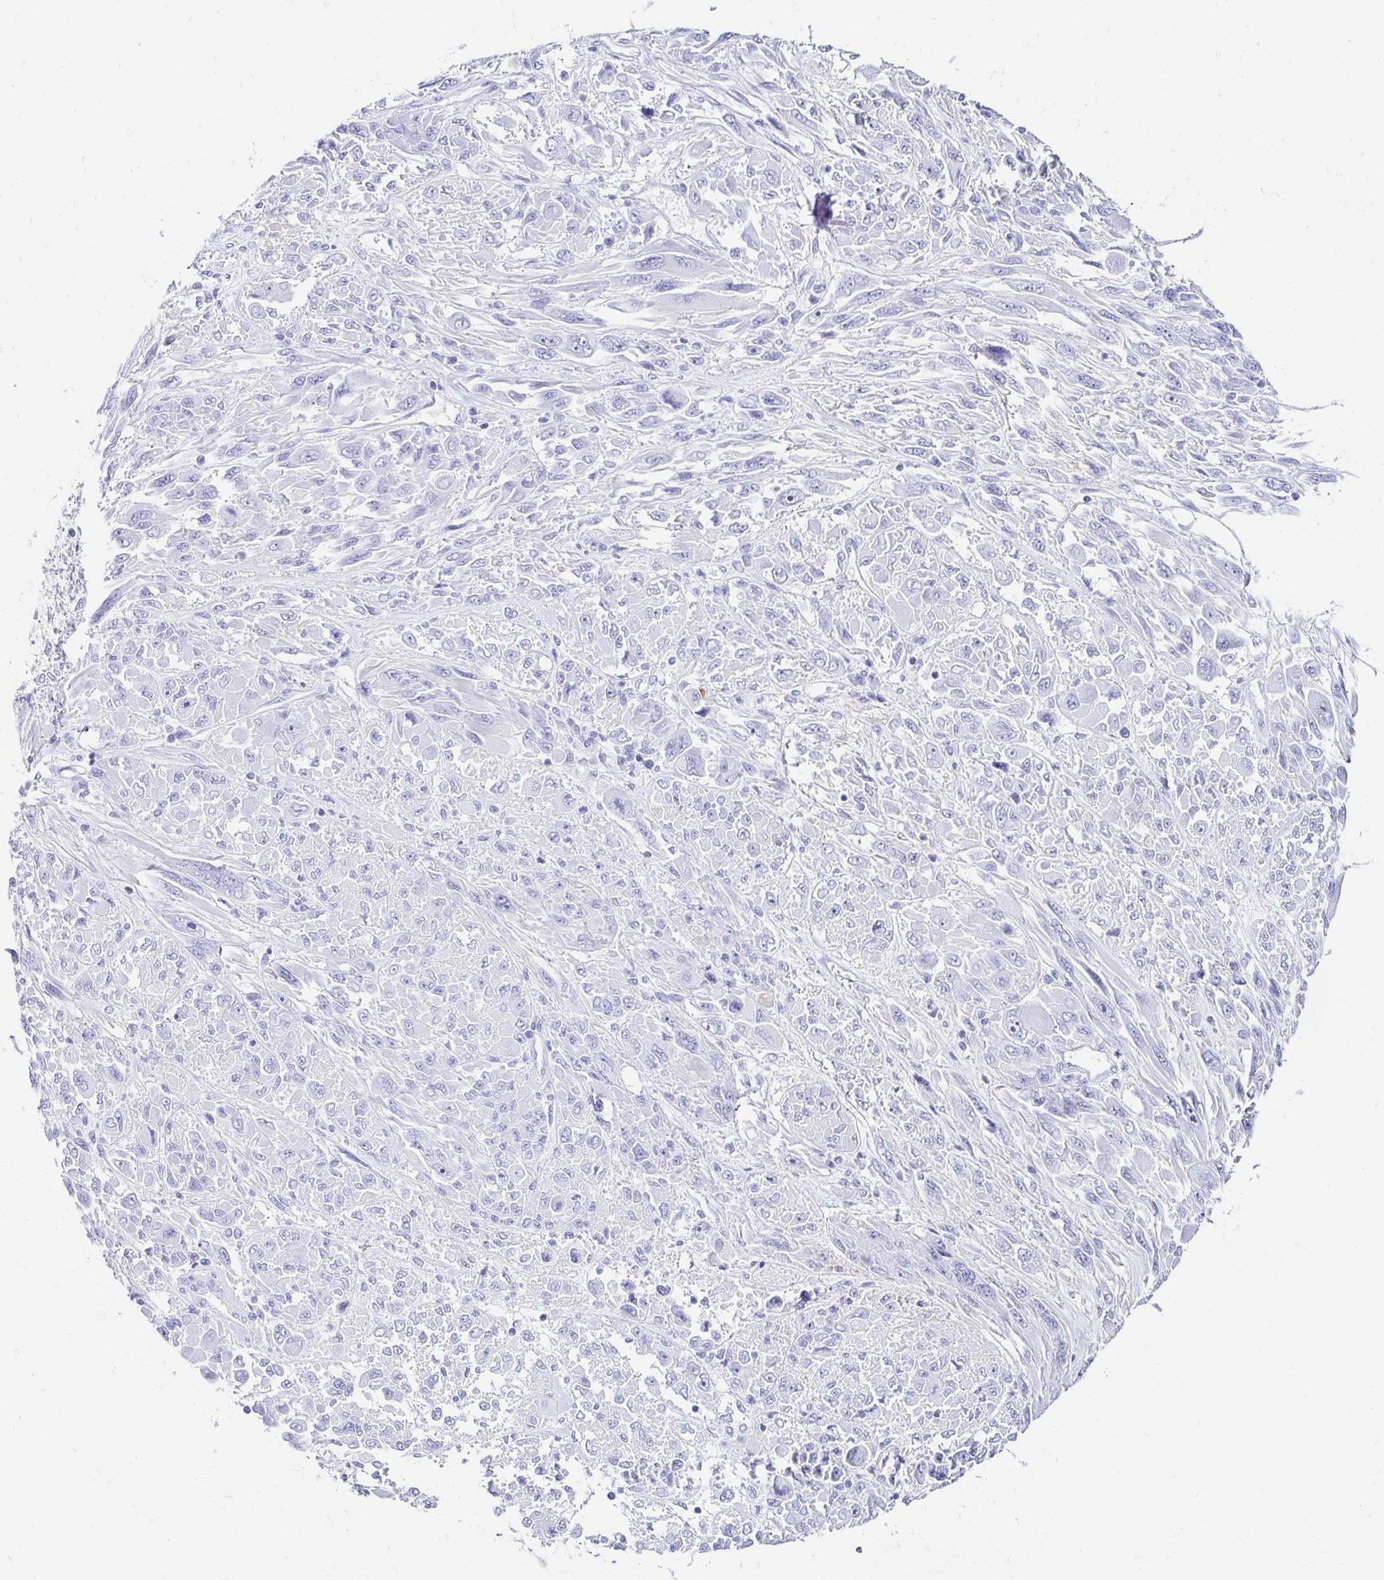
{"staining": {"intensity": "negative", "quantity": "none", "location": "none"}, "tissue": "melanoma", "cell_type": "Tumor cells", "image_type": "cancer", "snomed": [{"axis": "morphology", "description": "Malignant melanoma, NOS"}, {"axis": "topography", "description": "Skin"}], "caption": "Micrograph shows no significant protein staining in tumor cells of melanoma.", "gene": "CA9", "patient": {"sex": "female", "age": 91}}